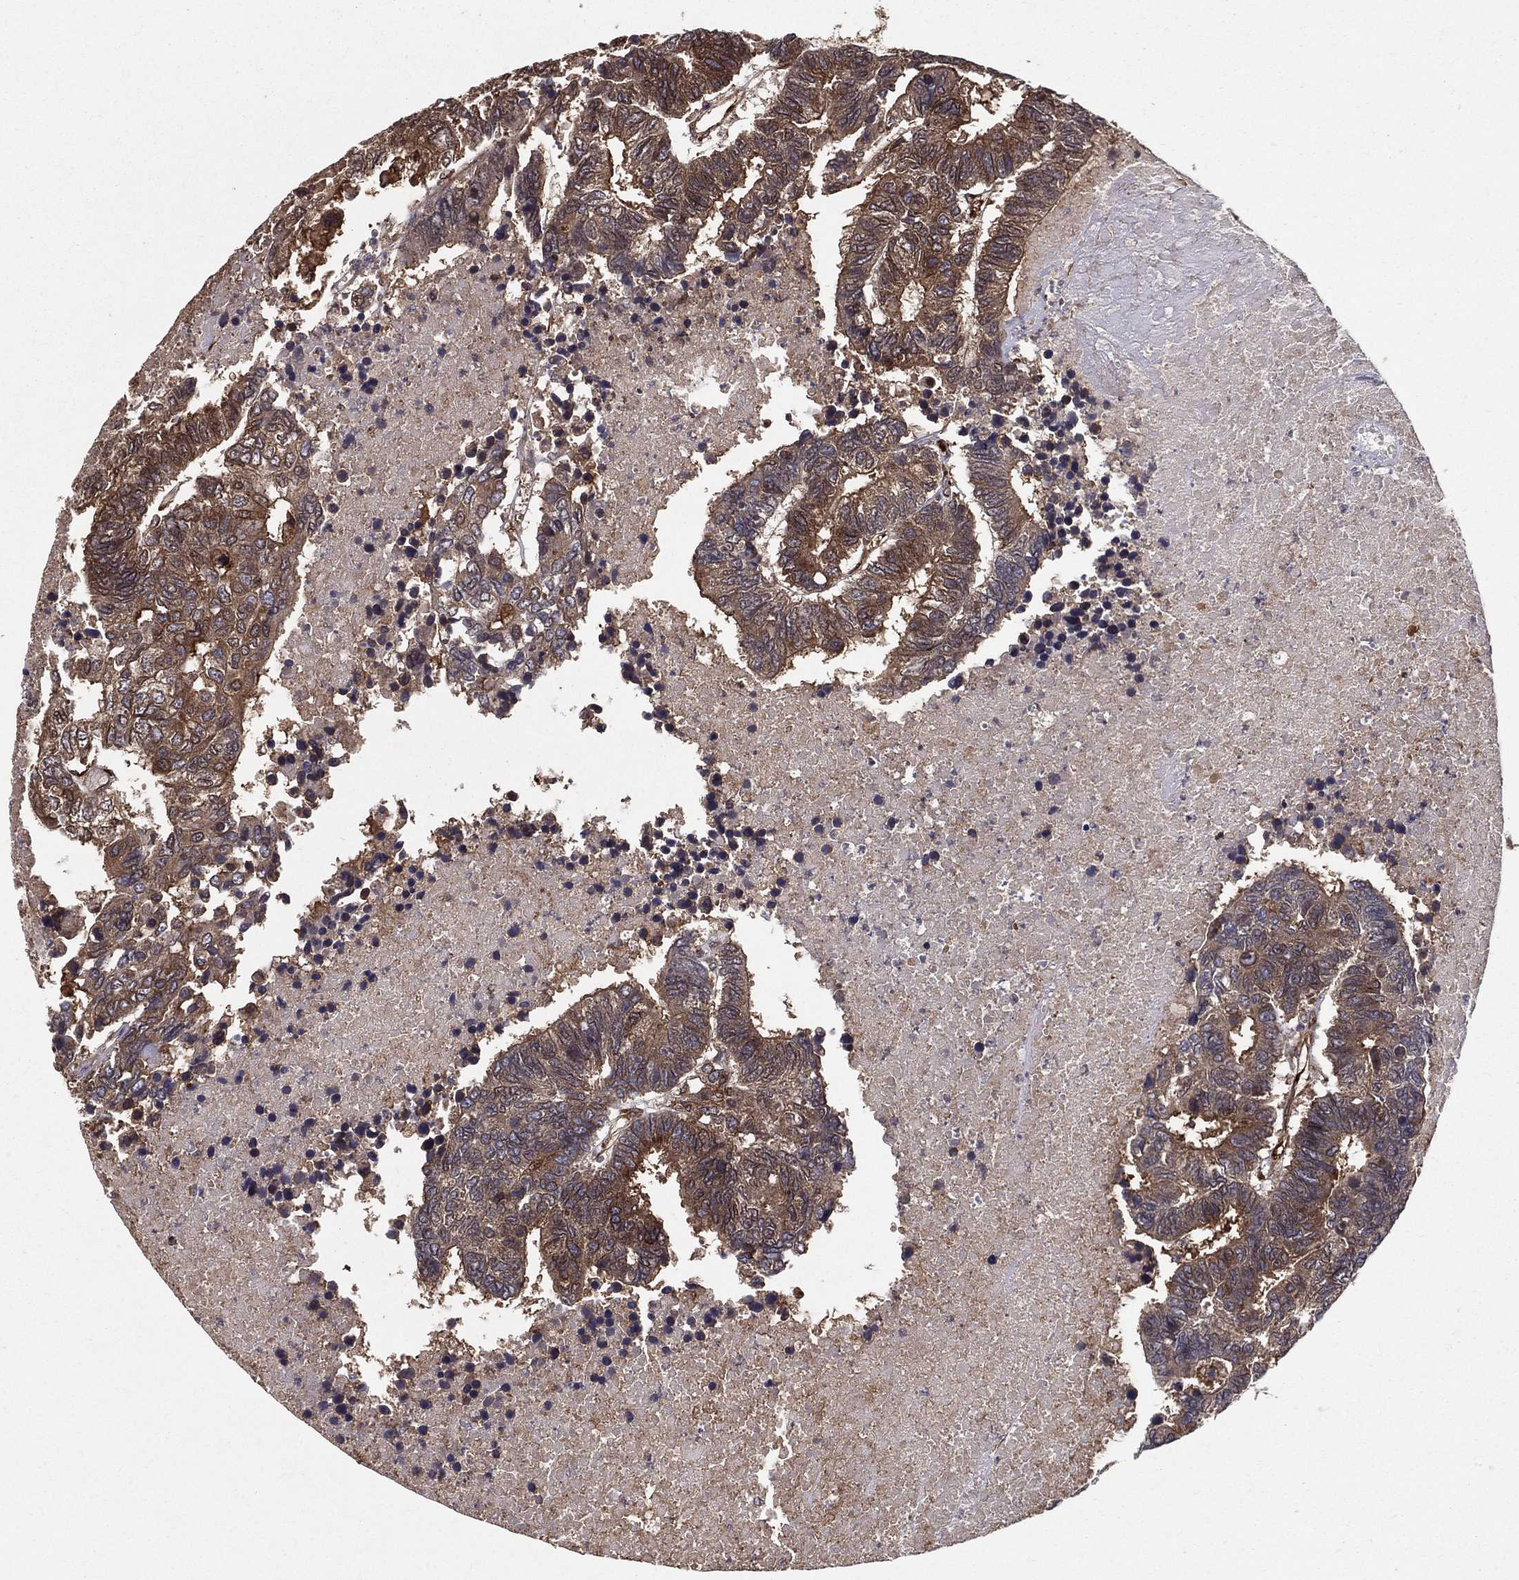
{"staining": {"intensity": "moderate", "quantity": ">75%", "location": "cytoplasmic/membranous"}, "tissue": "colorectal cancer", "cell_type": "Tumor cells", "image_type": "cancer", "snomed": [{"axis": "morphology", "description": "Adenocarcinoma, NOS"}, {"axis": "topography", "description": "Colon"}], "caption": "Brown immunohistochemical staining in human colorectal adenocarcinoma exhibits moderate cytoplasmic/membranous positivity in approximately >75% of tumor cells.", "gene": "CERS2", "patient": {"sex": "female", "age": 48}}